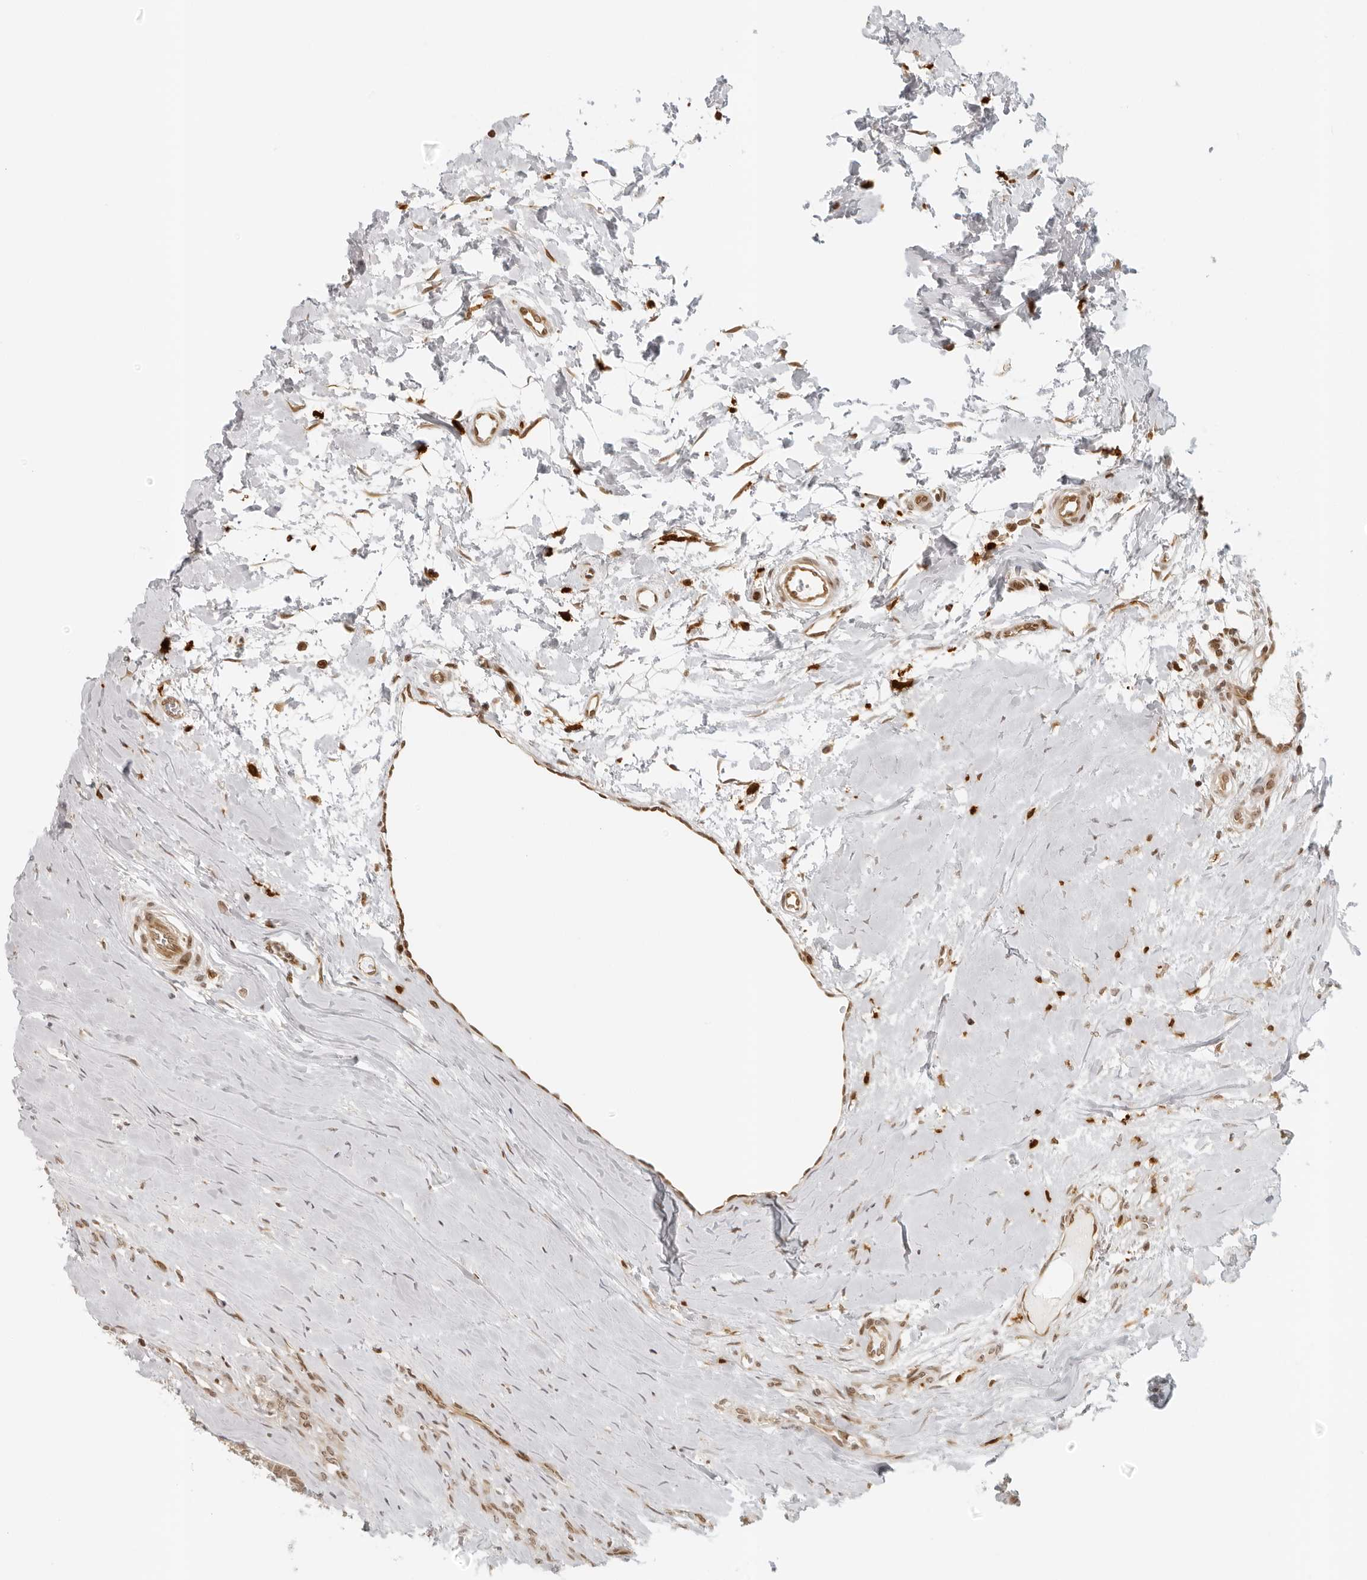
{"staining": {"intensity": "moderate", "quantity": ">75%", "location": "nuclear"}, "tissue": "head and neck cancer", "cell_type": "Tumor cells", "image_type": "cancer", "snomed": [{"axis": "morphology", "description": "Adenocarcinoma, NOS"}, {"axis": "morphology", "description": "Adenoma, NOS"}, {"axis": "topography", "description": "Head-Neck"}], "caption": "The micrograph reveals immunohistochemical staining of head and neck cancer (adenocarcinoma). There is moderate nuclear expression is appreciated in about >75% of tumor cells.", "gene": "ZNF407", "patient": {"sex": "female", "age": 55}}